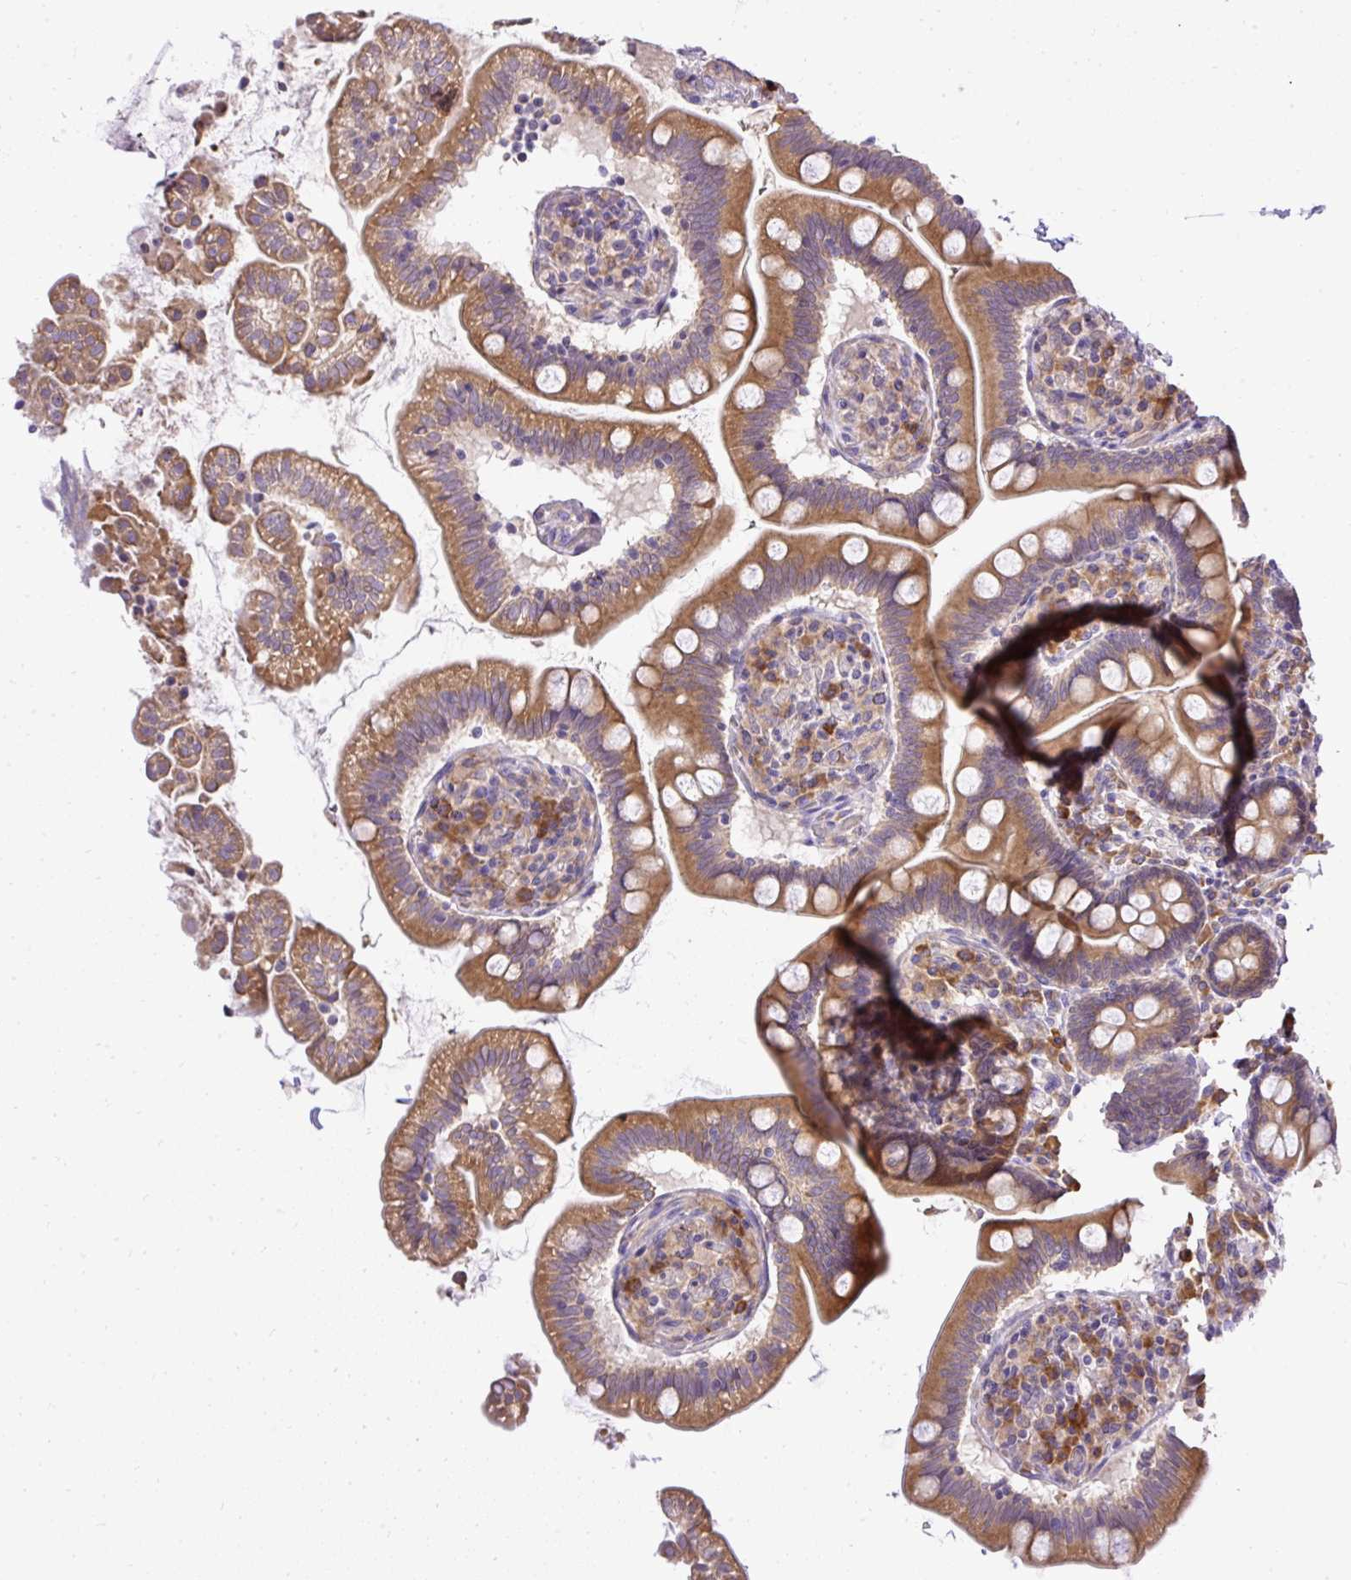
{"staining": {"intensity": "moderate", "quantity": "25%-75%", "location": "cytoplasmic/membranous"}, "tissue": "small intestine", "cell_type": "Glandular cells", "image_type": "normal", "snomed": [{"axis": "morphology", "description": "Normal tissue, NOS"}, {"axis": "topography", "description": "Small intestine"}], "caption": "DAB immunohistochemical staining of unremarkable small intestine displays moderate cytoplasmic/membranous protein staining in about 25%-75% of glandular cells. Nuclei are stained in blue.", "gene": "SEC63", "patient": {"sex": "female", "age": 64}}